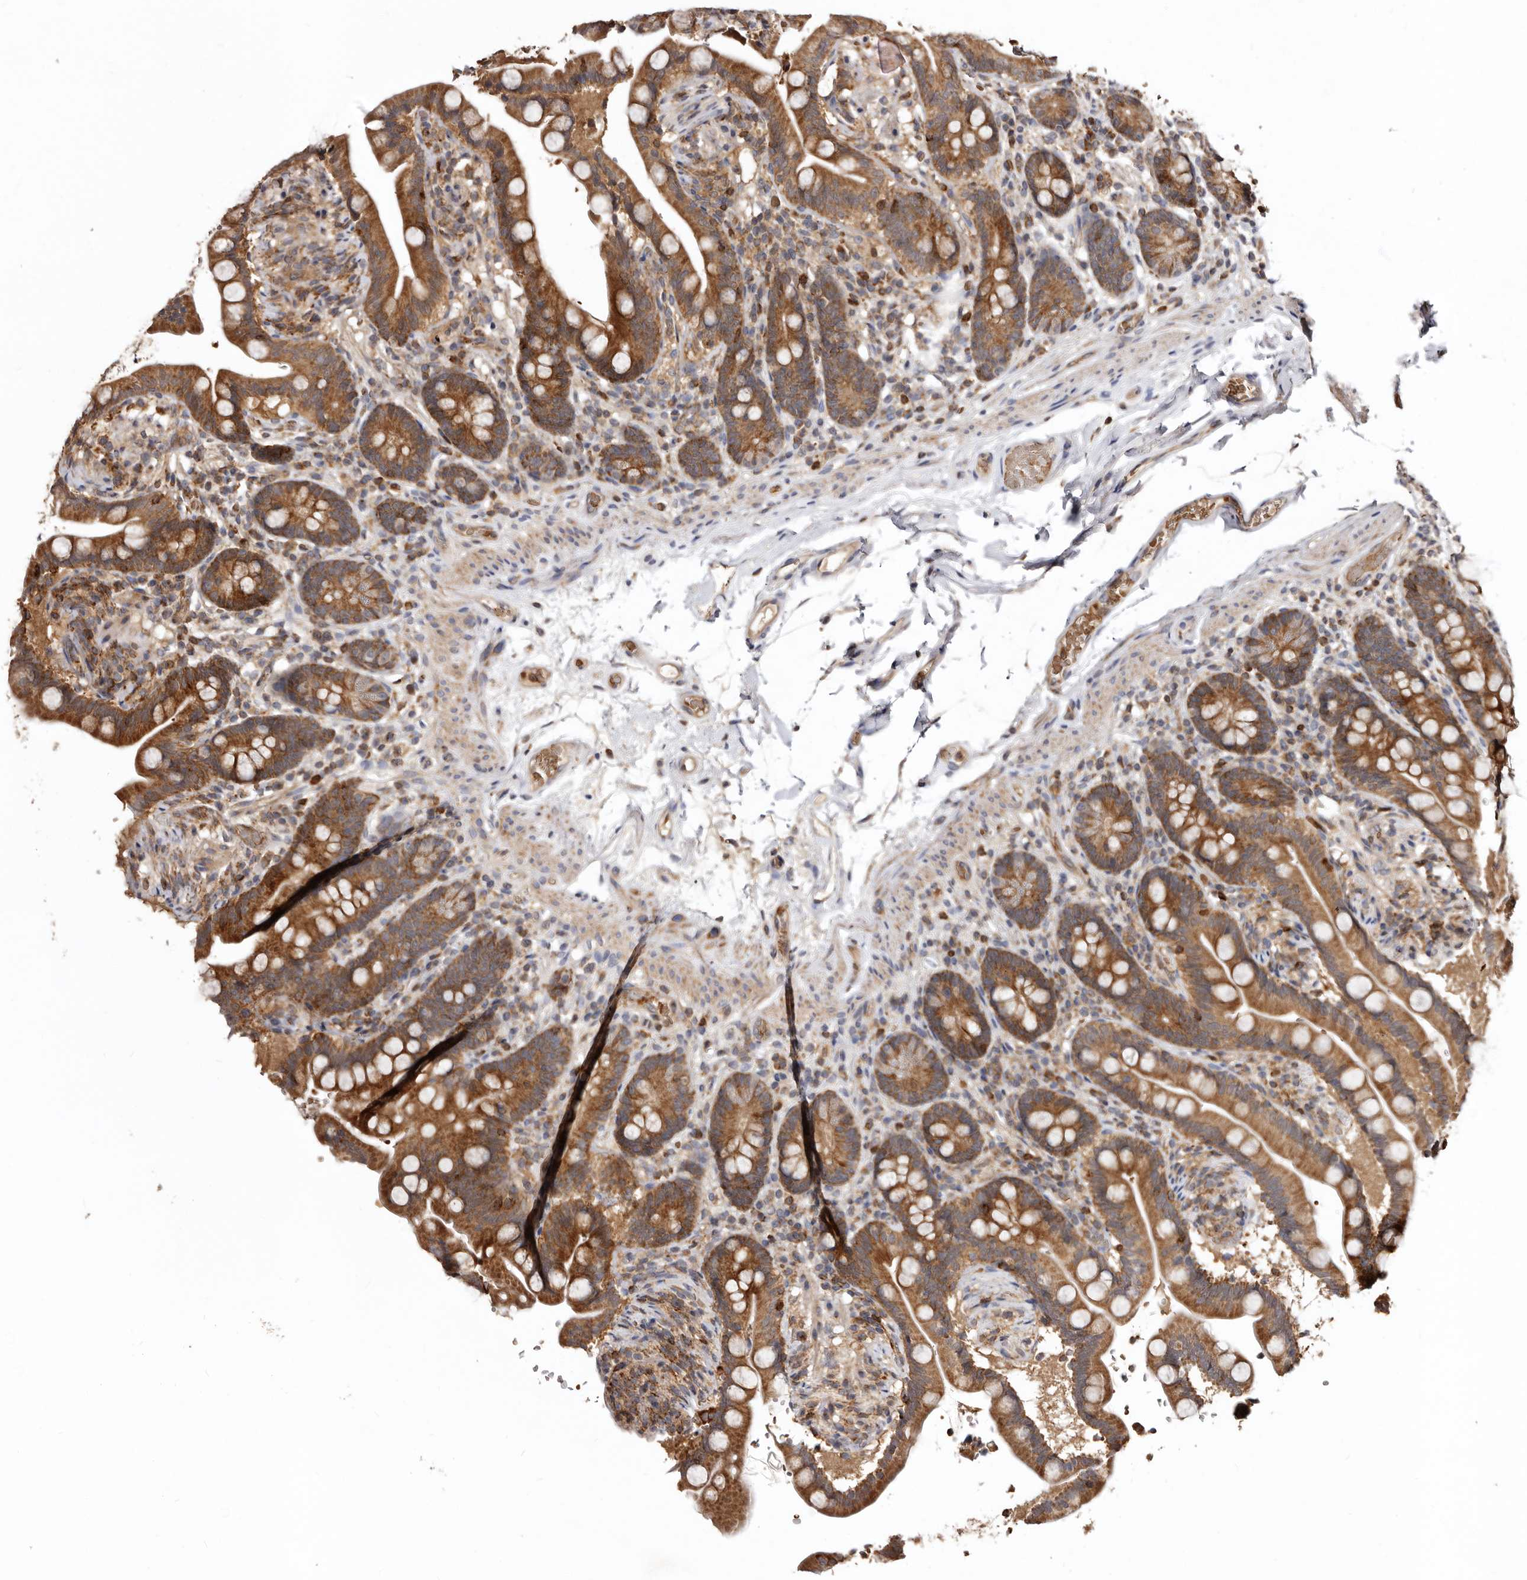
{"staining": {"intensity": "moderate", "quantity": ">75%", "location": "cytoplasmic/membranous"}, "tissue": "colon", "cell_type": "Endothelial cells", "image_type": "normal", "snomed": [{"axis": "morphology", "description": "Normal tissue, NOS"}, {"axis": "topography", "description": "Smooth muscle"}, {"axis": "topography", "description": "Colon"}], "caption": "DAB immunohistochemical staining of benign human colon exhibits moderate cytoplasmic/membranous protein expression in approximately >75% of endothelial cells. (brown staining indicates protein expression, while blue staining denotes nuclei).", "gene": "BAX", "patient": {"sex": "male", "age": 73}}